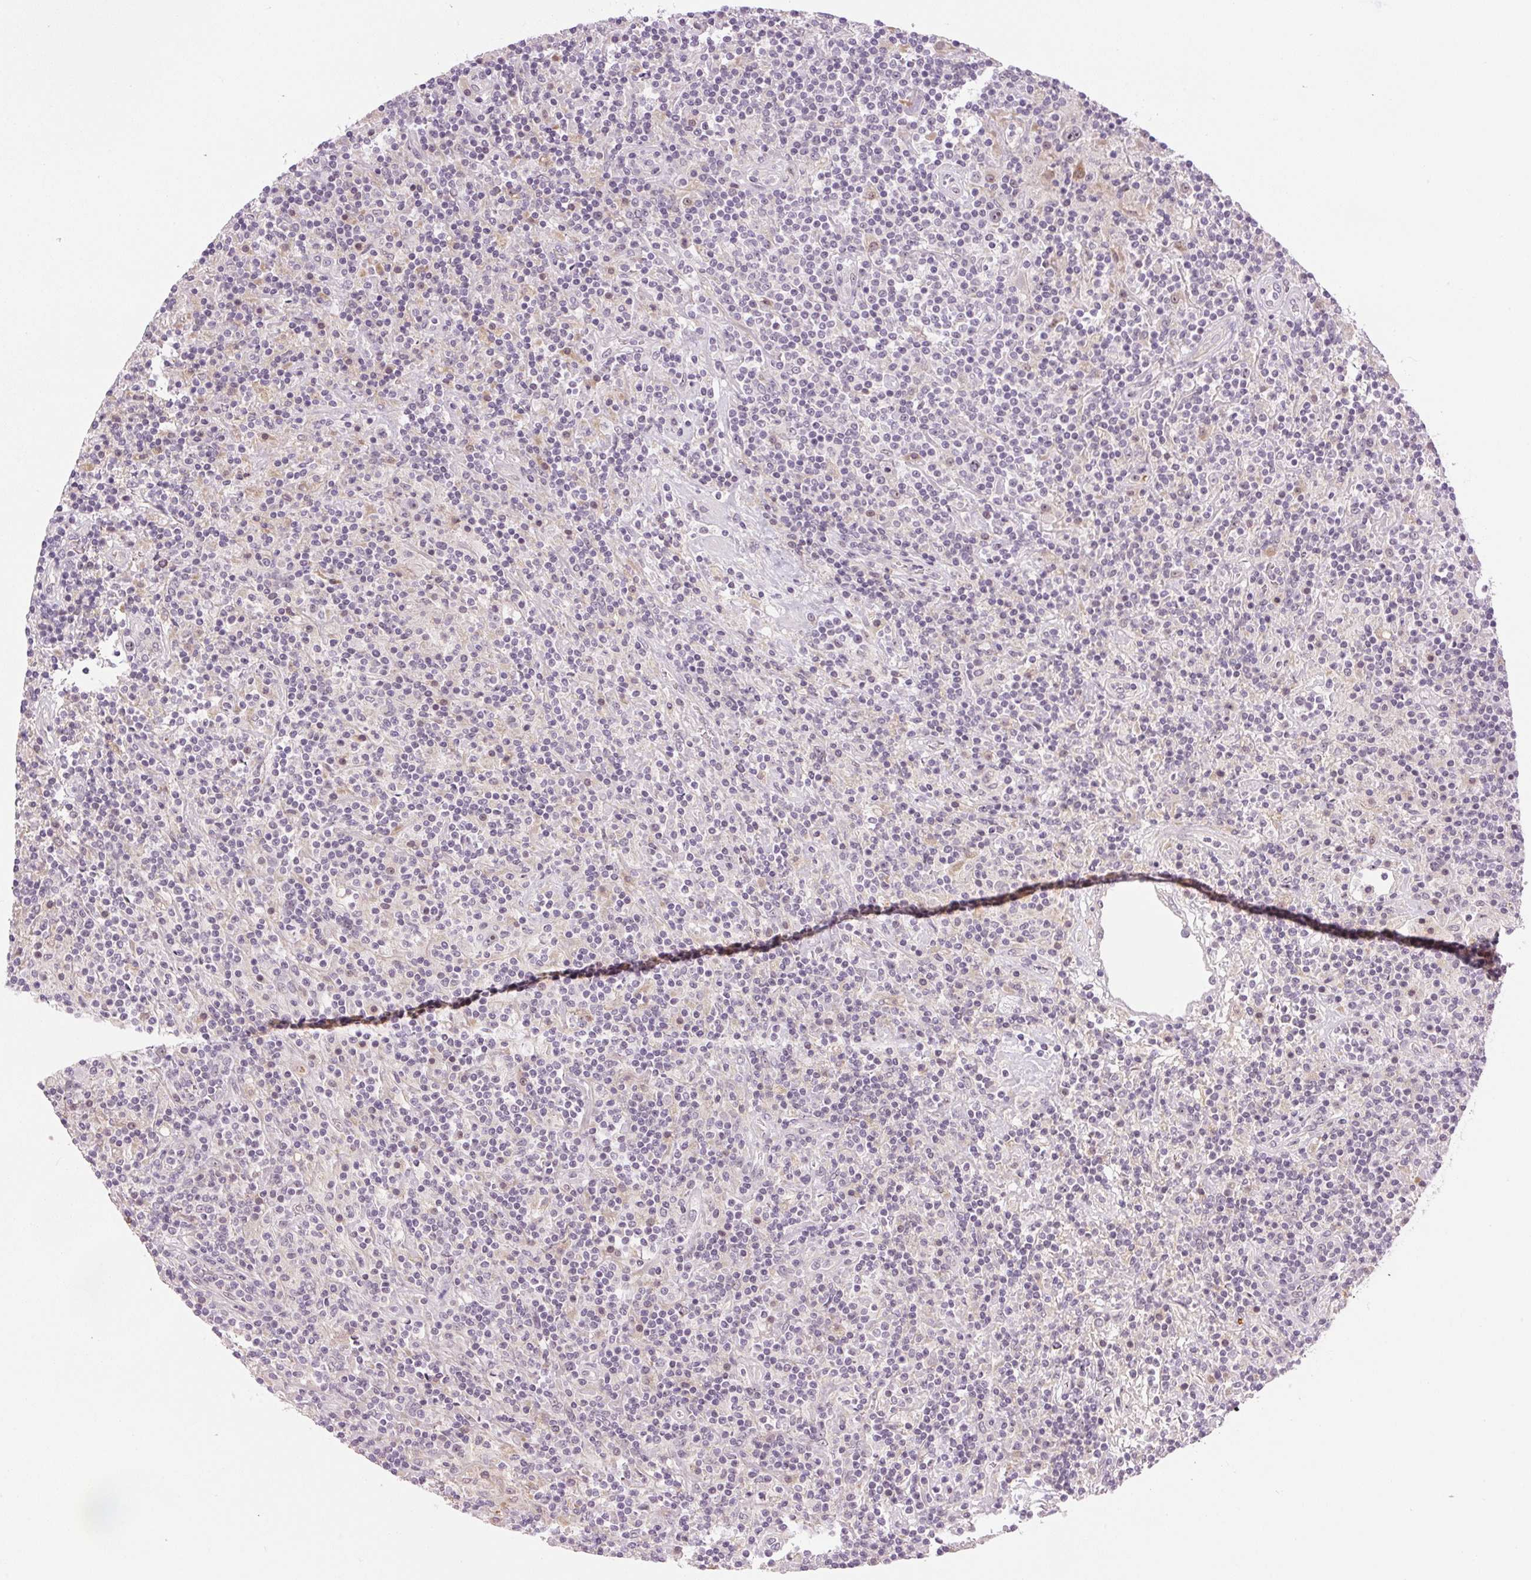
{"staining": {"intensity": "negative", "quantity": "none", "location": "none"}, "tissue": "lymphoma", "cell_type": "Tumor cells", "image_type": "cancer", "snomed": [{"axis": "morphology", "description": "Hodgkin's disease, NOS"}, {"axis": "topography", "description": "Lymph node"}], "caption": "Lymphoma stained for a protein using immunohistochemistry demonstrates no expression tumor cells.", "gene": "SGF29", "patient": {"sex": "male", "age": 70}}